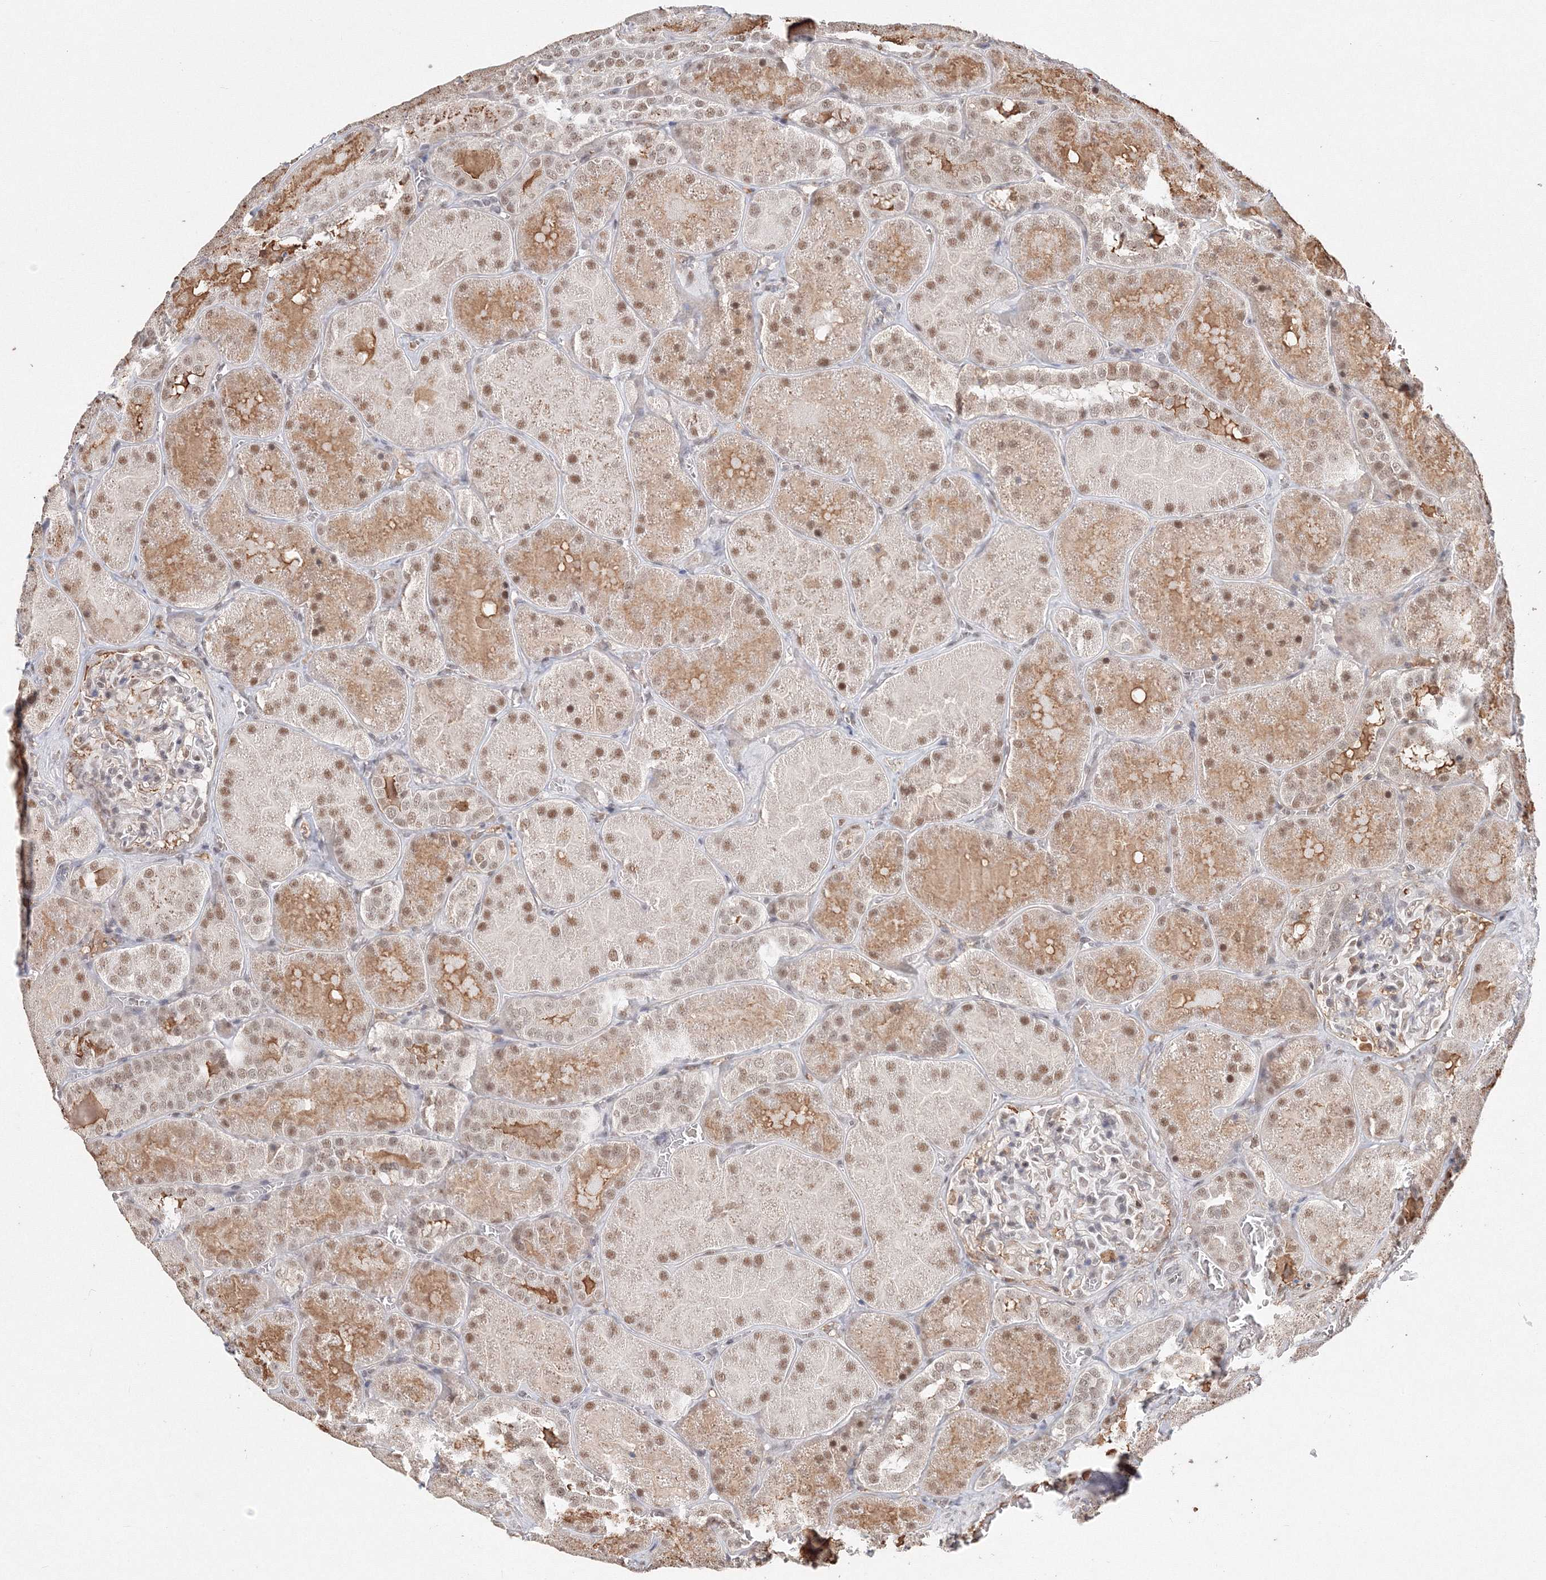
{"staining": {"intensity": "negative", "quantity": "none", "location": "none"}, "tissue": "kidney", "cell_type": "Cells in glomeruli", "image_type": "normal", "snomed": [{"axis": "morphology", "description": "Normal tissue, NOS"}, {"axis": "topography", "description": "Kidney"}], "caption": "IHC micrograph of normal human kidney stained for a protein (brown), which reveals no positivity in cells in glomeruli. (Immunohistochemistry, brightfield microscopy, high magnification).", "gene": "IWS1", "patient": {"sex": "male", "age": 28}}